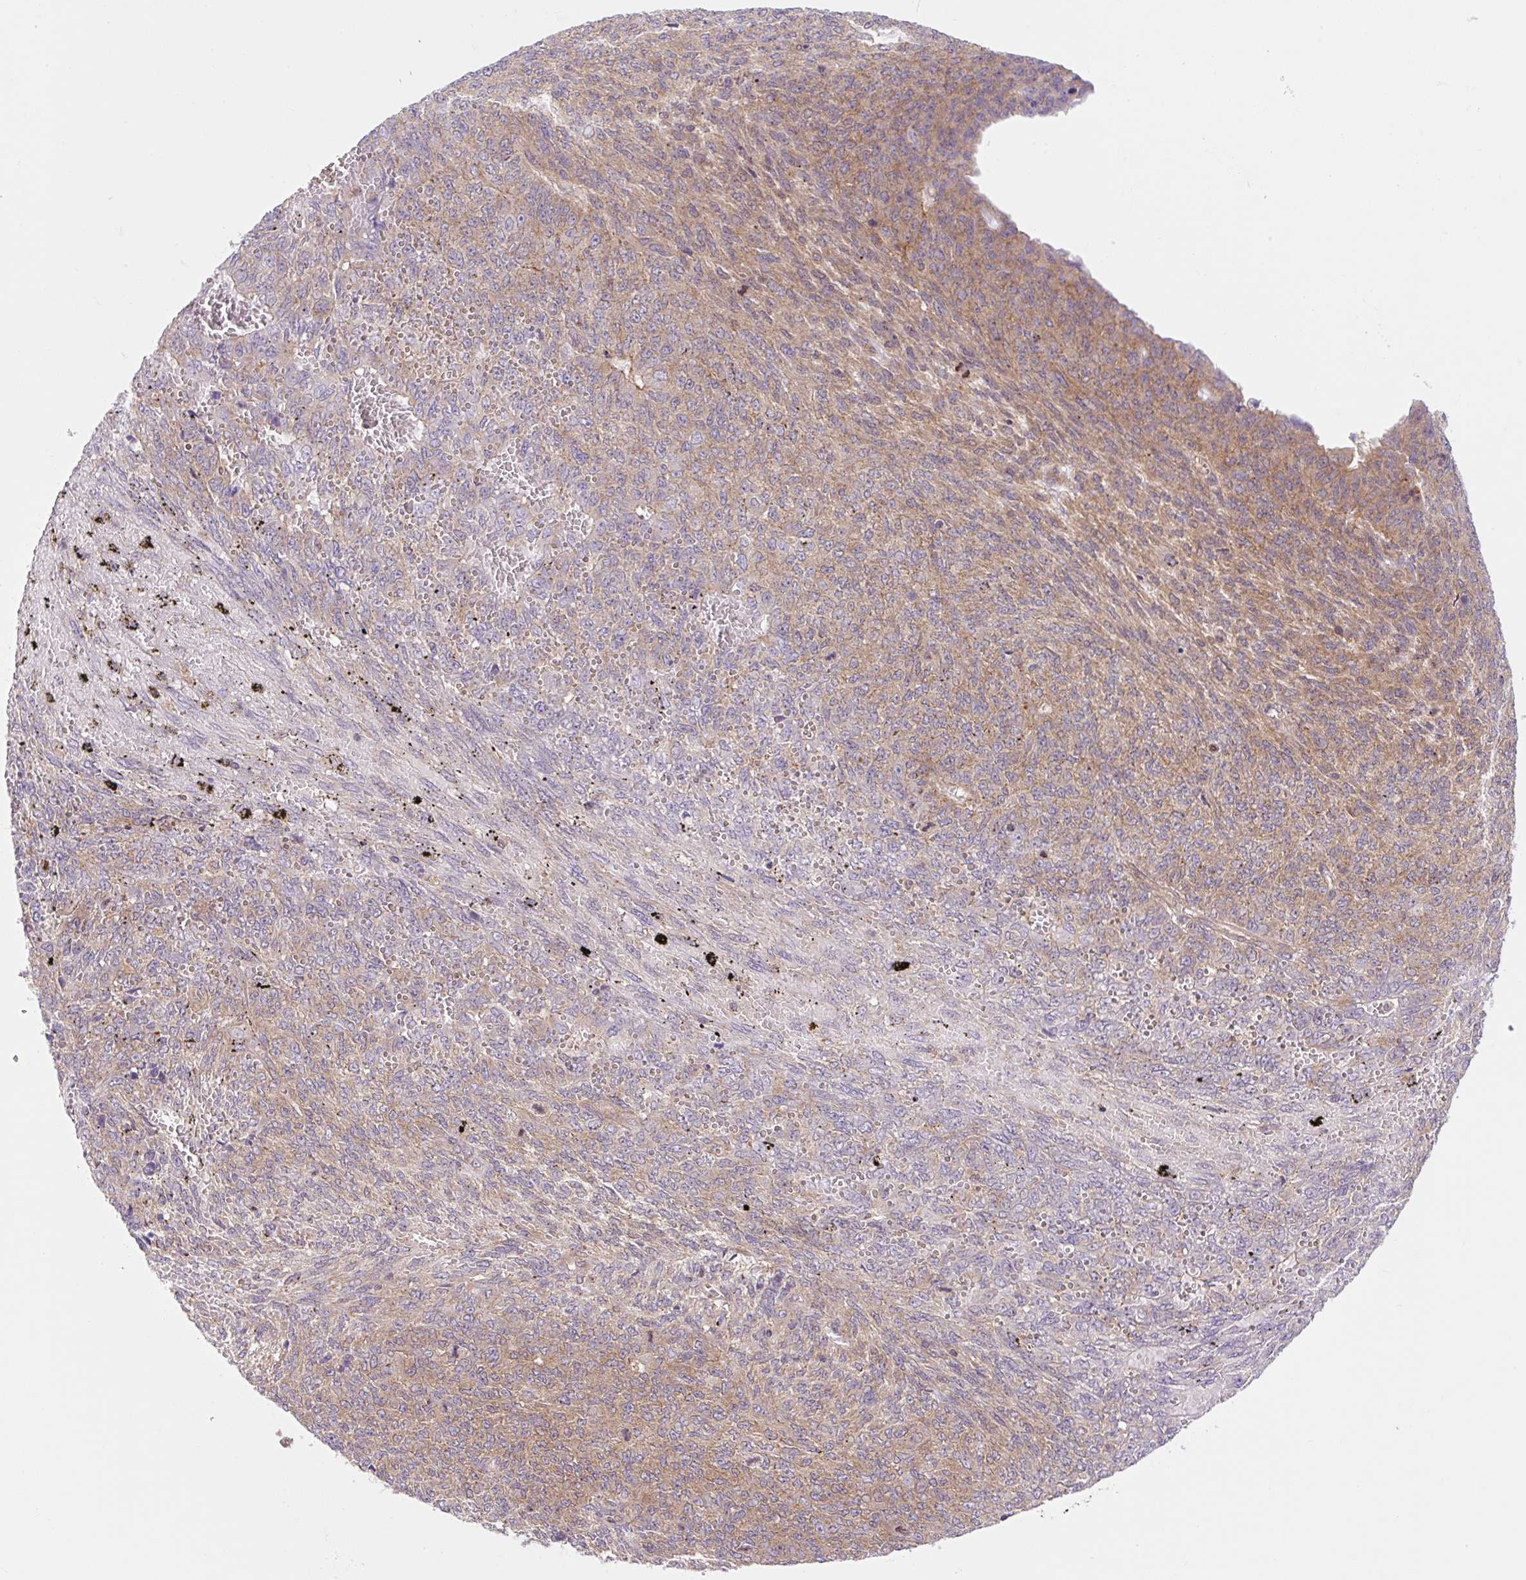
{"staining": {"intensity": "moderate", "quantity": "25%-75%", "location": "cytoplasmic/membranous"}, "tissue": "endometrial cancer", "cell_type": "Tumor cells", "image_type": "cancer", "snomed": [{"axis": "morphology", "description": "Adenocarcinoma, NOS"}, {"axis": "topography", "description": "Endometrium"}], "caption": "Adenocarcinoma (endometrial) tissue demonstrates moderate cytoplasmic/membranous staining in approximately 25%-75% of tumor cells, visualized by immunohistochemistry.", "gene": "VPS4A", "patient": {"sex": "female", "age": 32}}